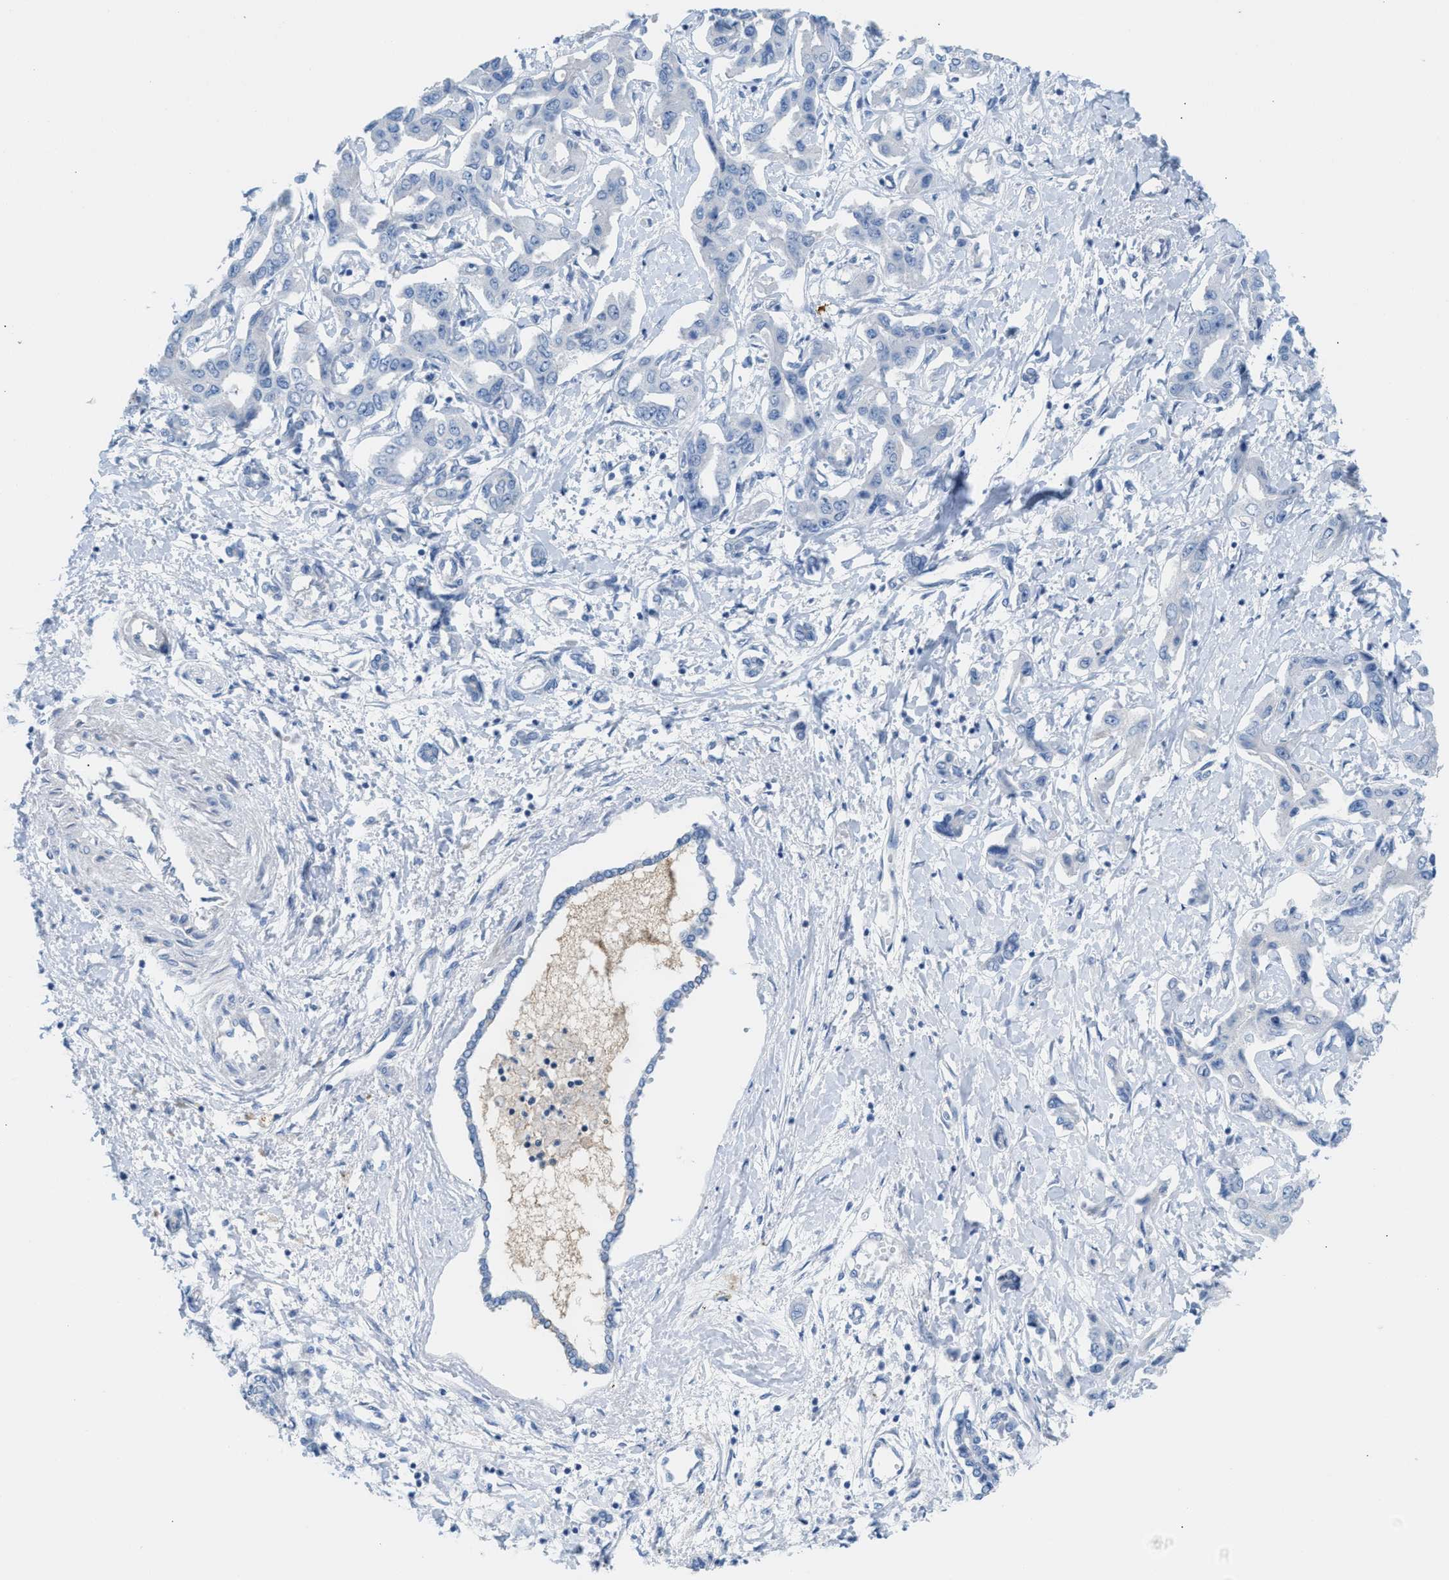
{"staining": {"intensity": "negative", "quantity": "none", "location": "none"}, "tissue": "liver cancer", "cell_type": "Tumor cells", "image_type": "cancer", "snomed": [{"axis": "morphology", "description": "Cholangiocarcinoma"}, {"axis": "topography", "description": "Liver"}], "caption": "DAB (3,3'-diaminobenzidine) immunohistochemical staining of liver cholangiocarcinoma exhibits no significant staining in tumor cells. (DAB (3,3'-diaminobenzidine) IHC with hematoxylin counter stain).", "gene": "MPP3", "patient": {"sex": "male", "age": 59}}